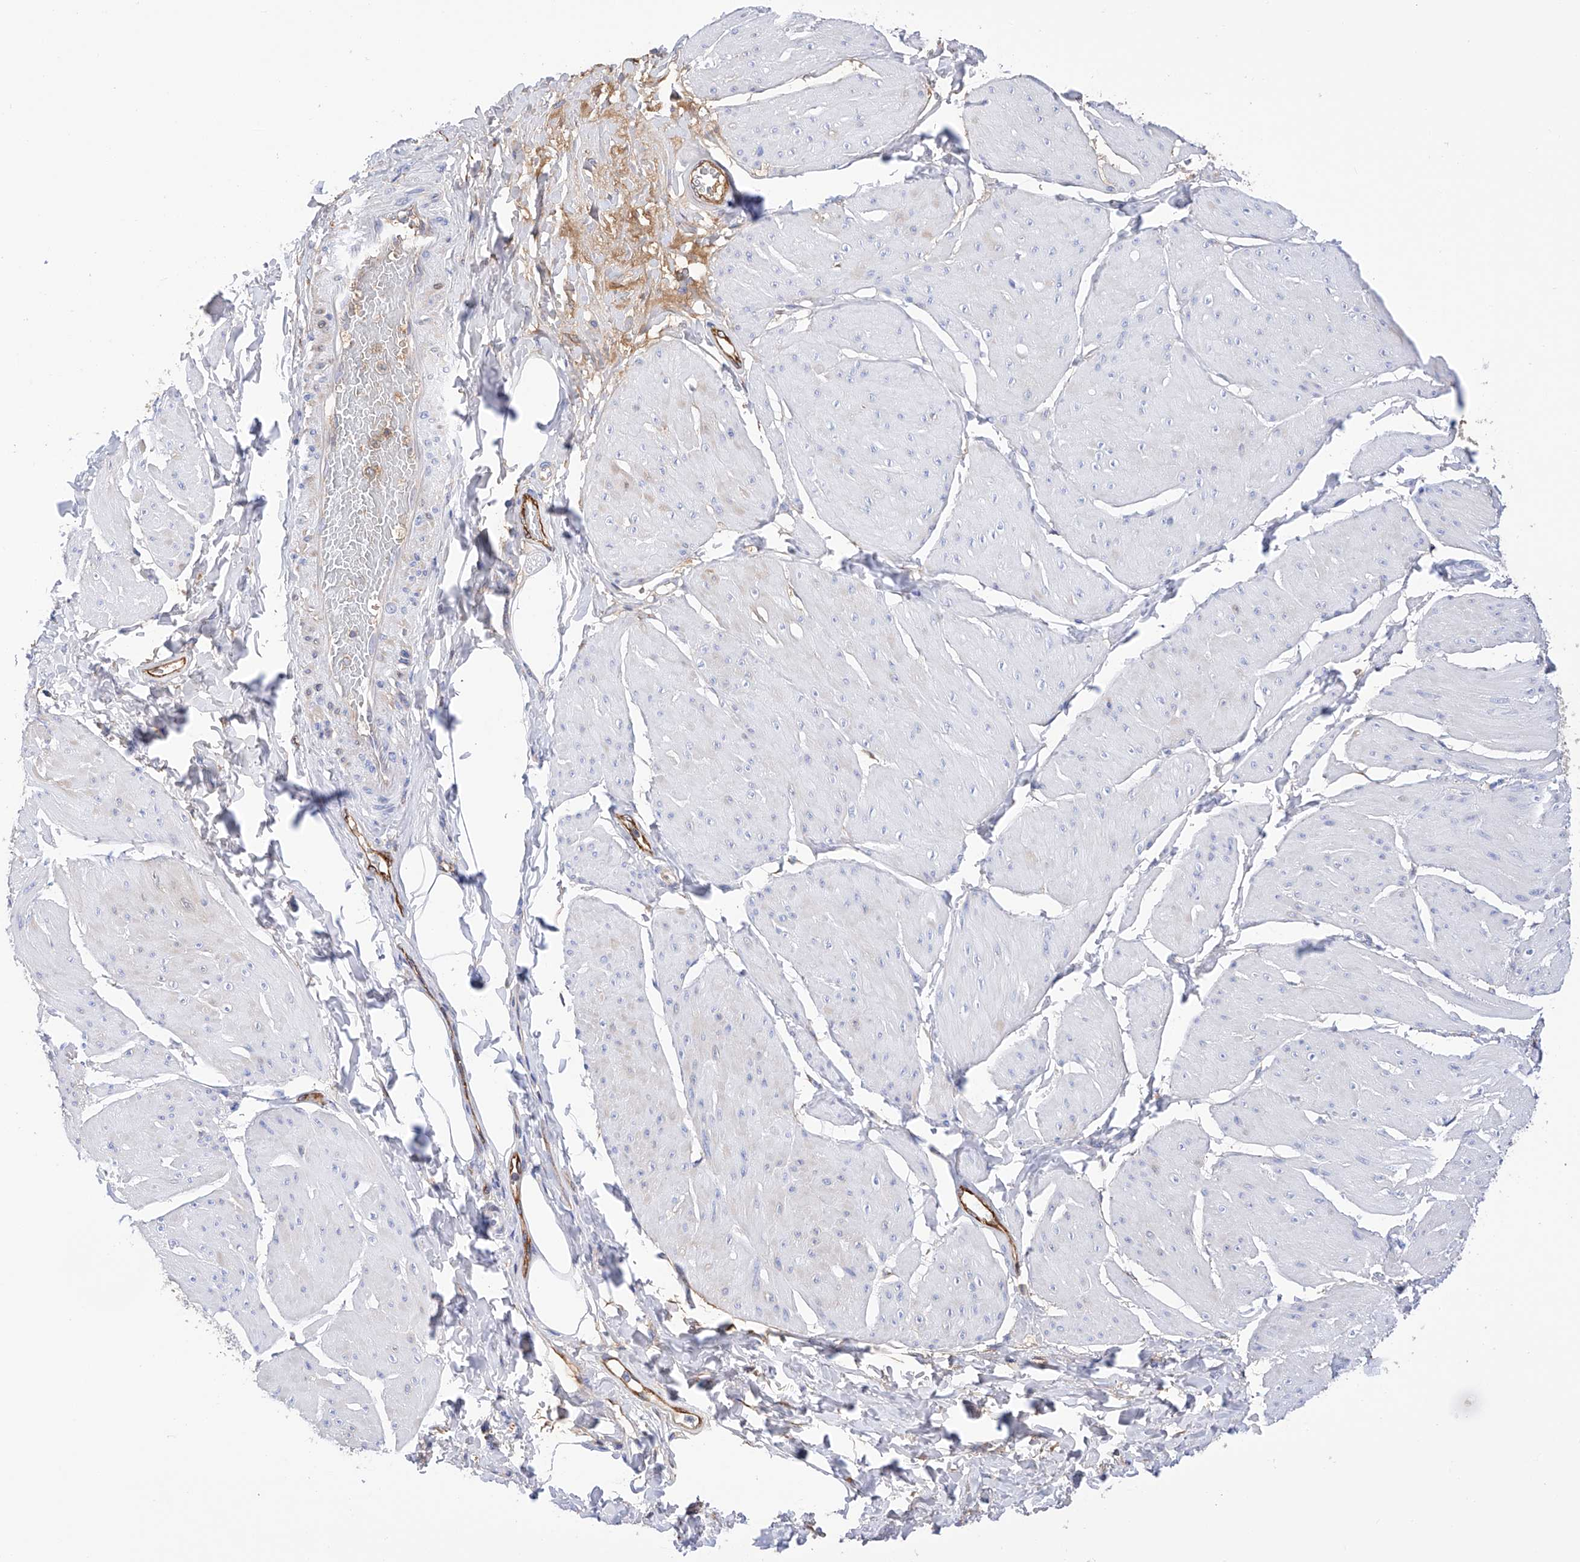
{"staining": {"intensity": "negative", "quantity": "none", "location": "none"}, "tissue": "smooth muscle", "cell_type": "Smooth muscle cells", "image_type": "normal", "snomed": [{"axis": "morphology", "description": "Urothelial carcinoma, High grade"}, {"axis": "topography", "description": "Urinary bladder"}], "caption": "Smooth muscle cells show no significant protein positivity in benign smooth muscle. (DAB immunohistochemistry (IHC) visualized using brightfield microscopy, high magnification).", "gene": "PDIA5", "patient": {"sex": "male", "age": 46}}